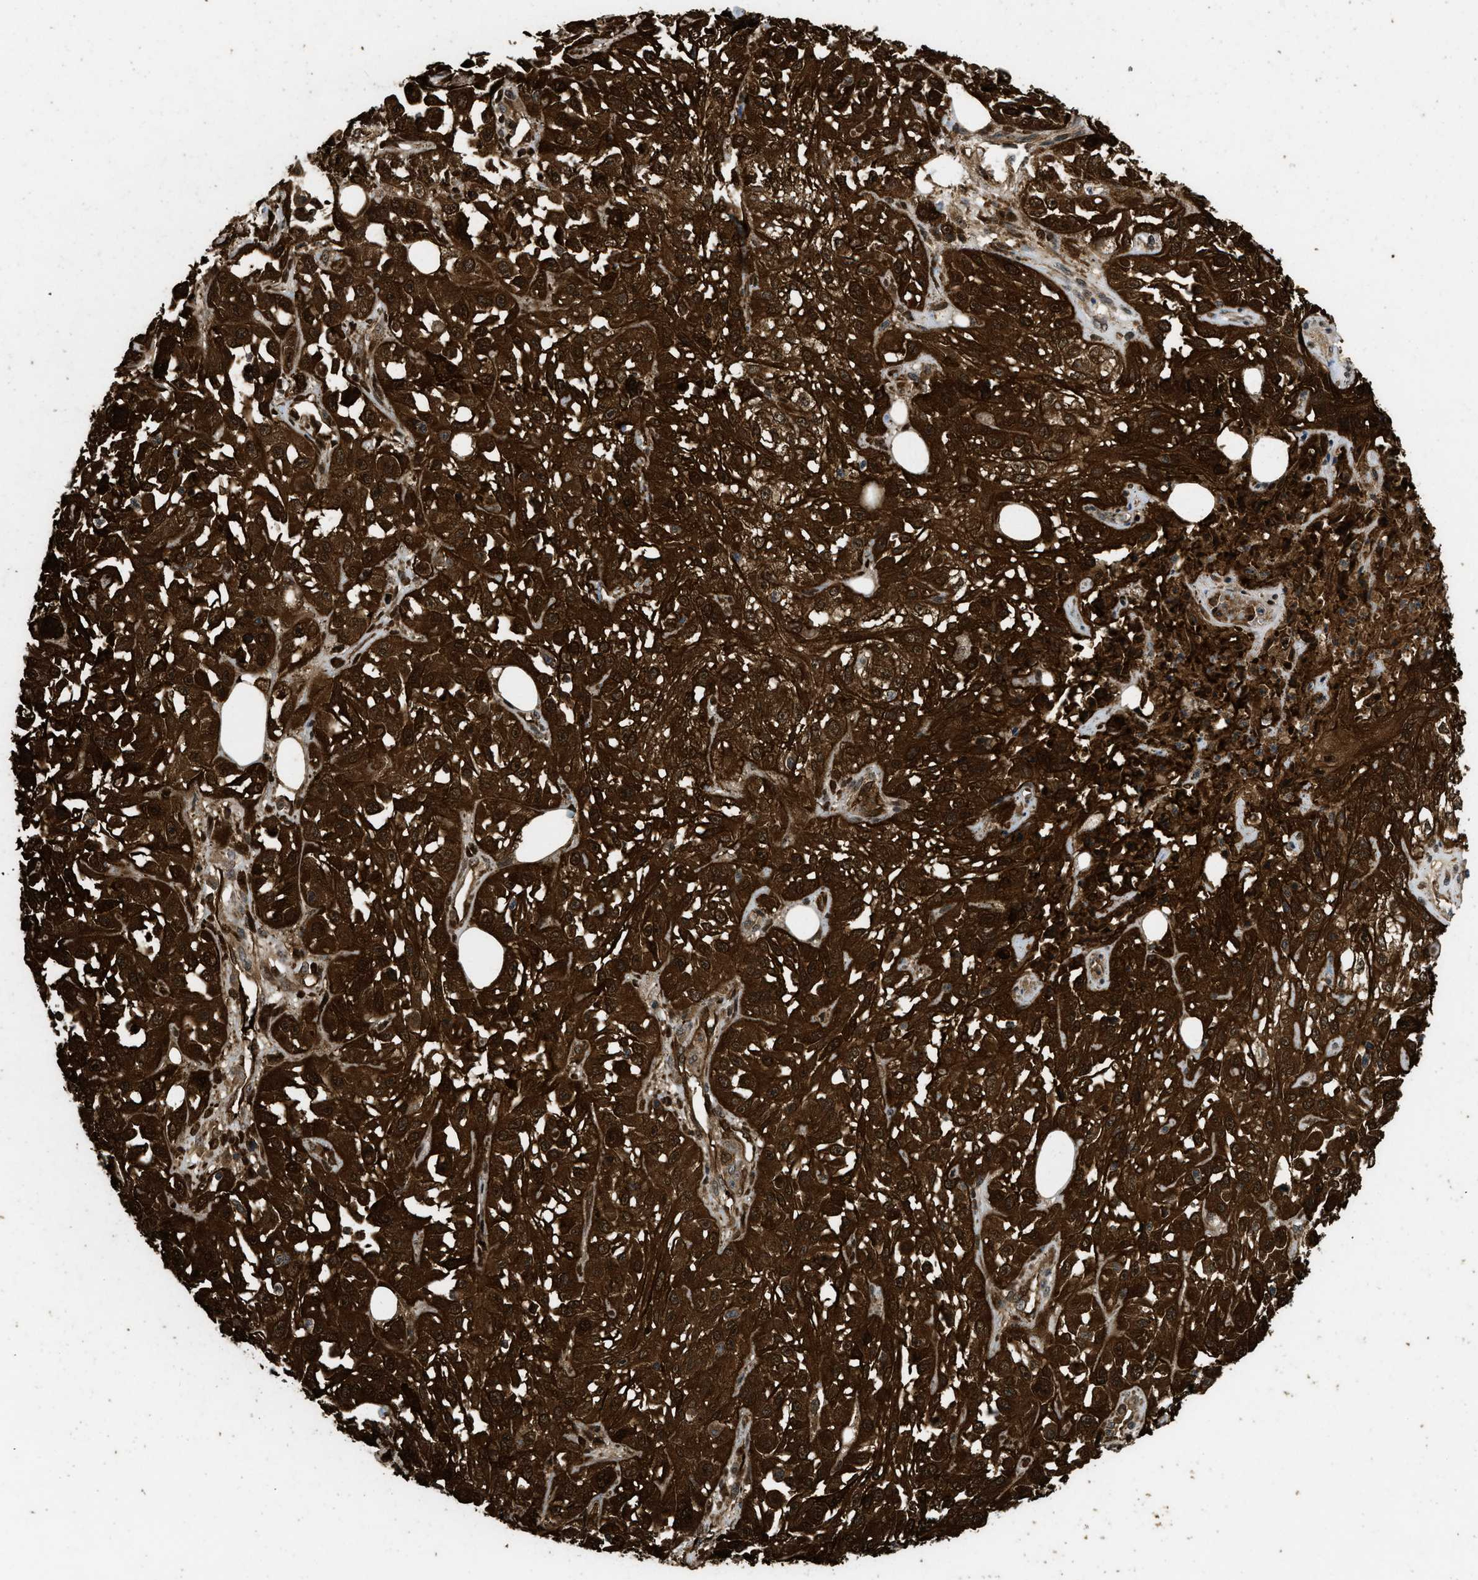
{"staining": {"intensity": "strong", "quantity": ">75%", "location": "cytoplasmic/membranous,nuclear"}, "tissue": "skin cancer", "cell_type": "Tumor cells", "image_type": "cancer", "snomed": [{"axis": "morphology", "description": "Squamous cell carcinoma, NOS"}, {"axis": "morphology", "description": "Squamous cell carcinoma, metastatic, NOS"}, {"axis": "topography", "description": "Skin"}, {"axis": "topography", "description": "Lymph node"}], "caption": "Skin cancer stained with a protein marker reveals strong staining in tumor cells.", "gene": "FZD6", "patient": {"sex": "male", "age": 75}}